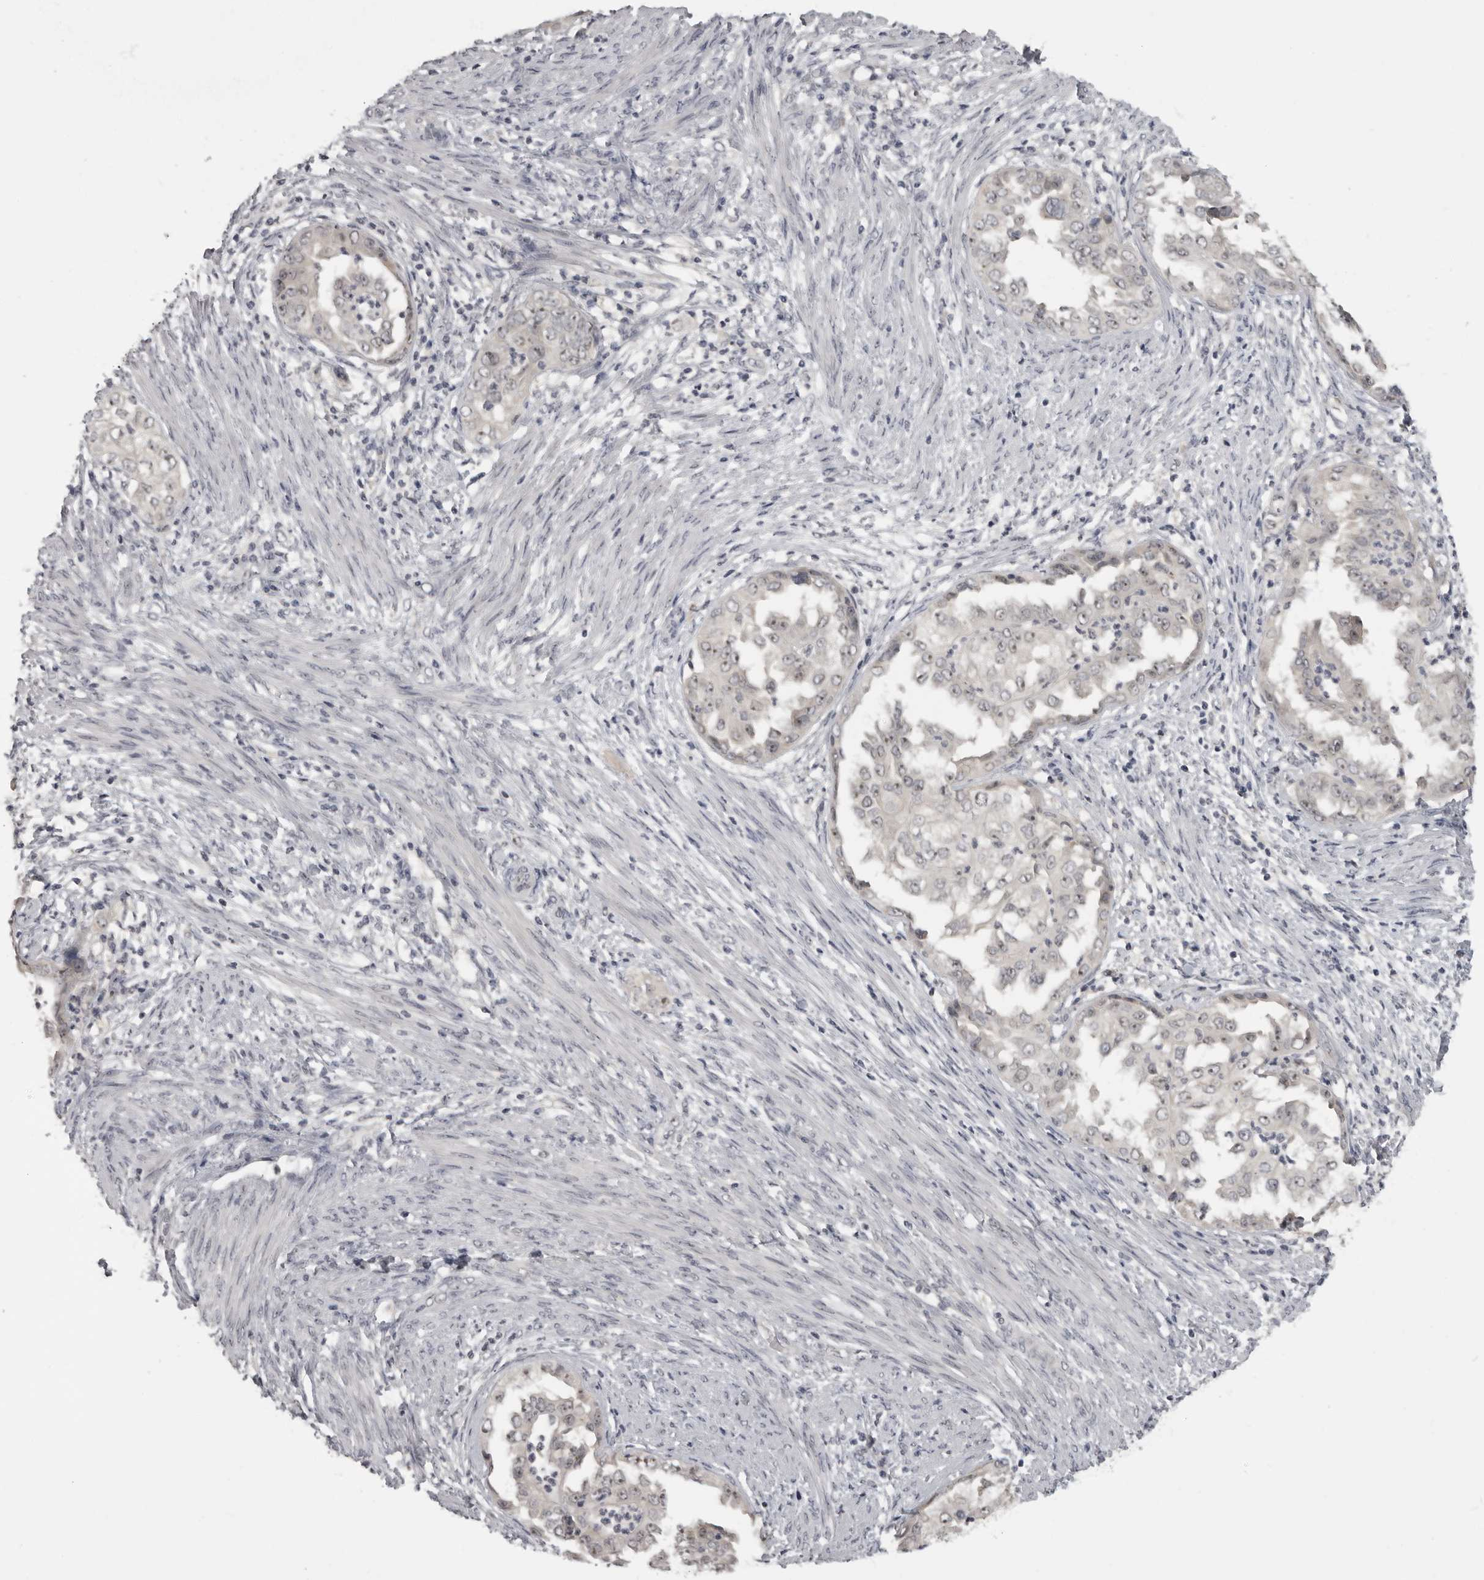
{"staining": {"intensity": "negative", "quantity": "none", "location": "none"}, "tissue": "endometrial cancer", "cell_type": "Tumor cells", "image_type": "cancer", "snomed": [{"axis": "morphology", "description": "Adenocarcinoma, NOS"}, {"axis": "topography", "description": "Endometrium"}], "caption": "High magnification brightfield microscopy of endometrial adenocarcinoma stained with DAB (3,3'-diaminobenzidine) (brown) and counterstained with hematoxylin (blue): tumor cells show no significant expression. The staining is performed using DAB brown chromogen with nuclei counter-stained in using hematoxylin.", "gene": "MRTO4", "patient": {"sex": "female", "age": 85}}